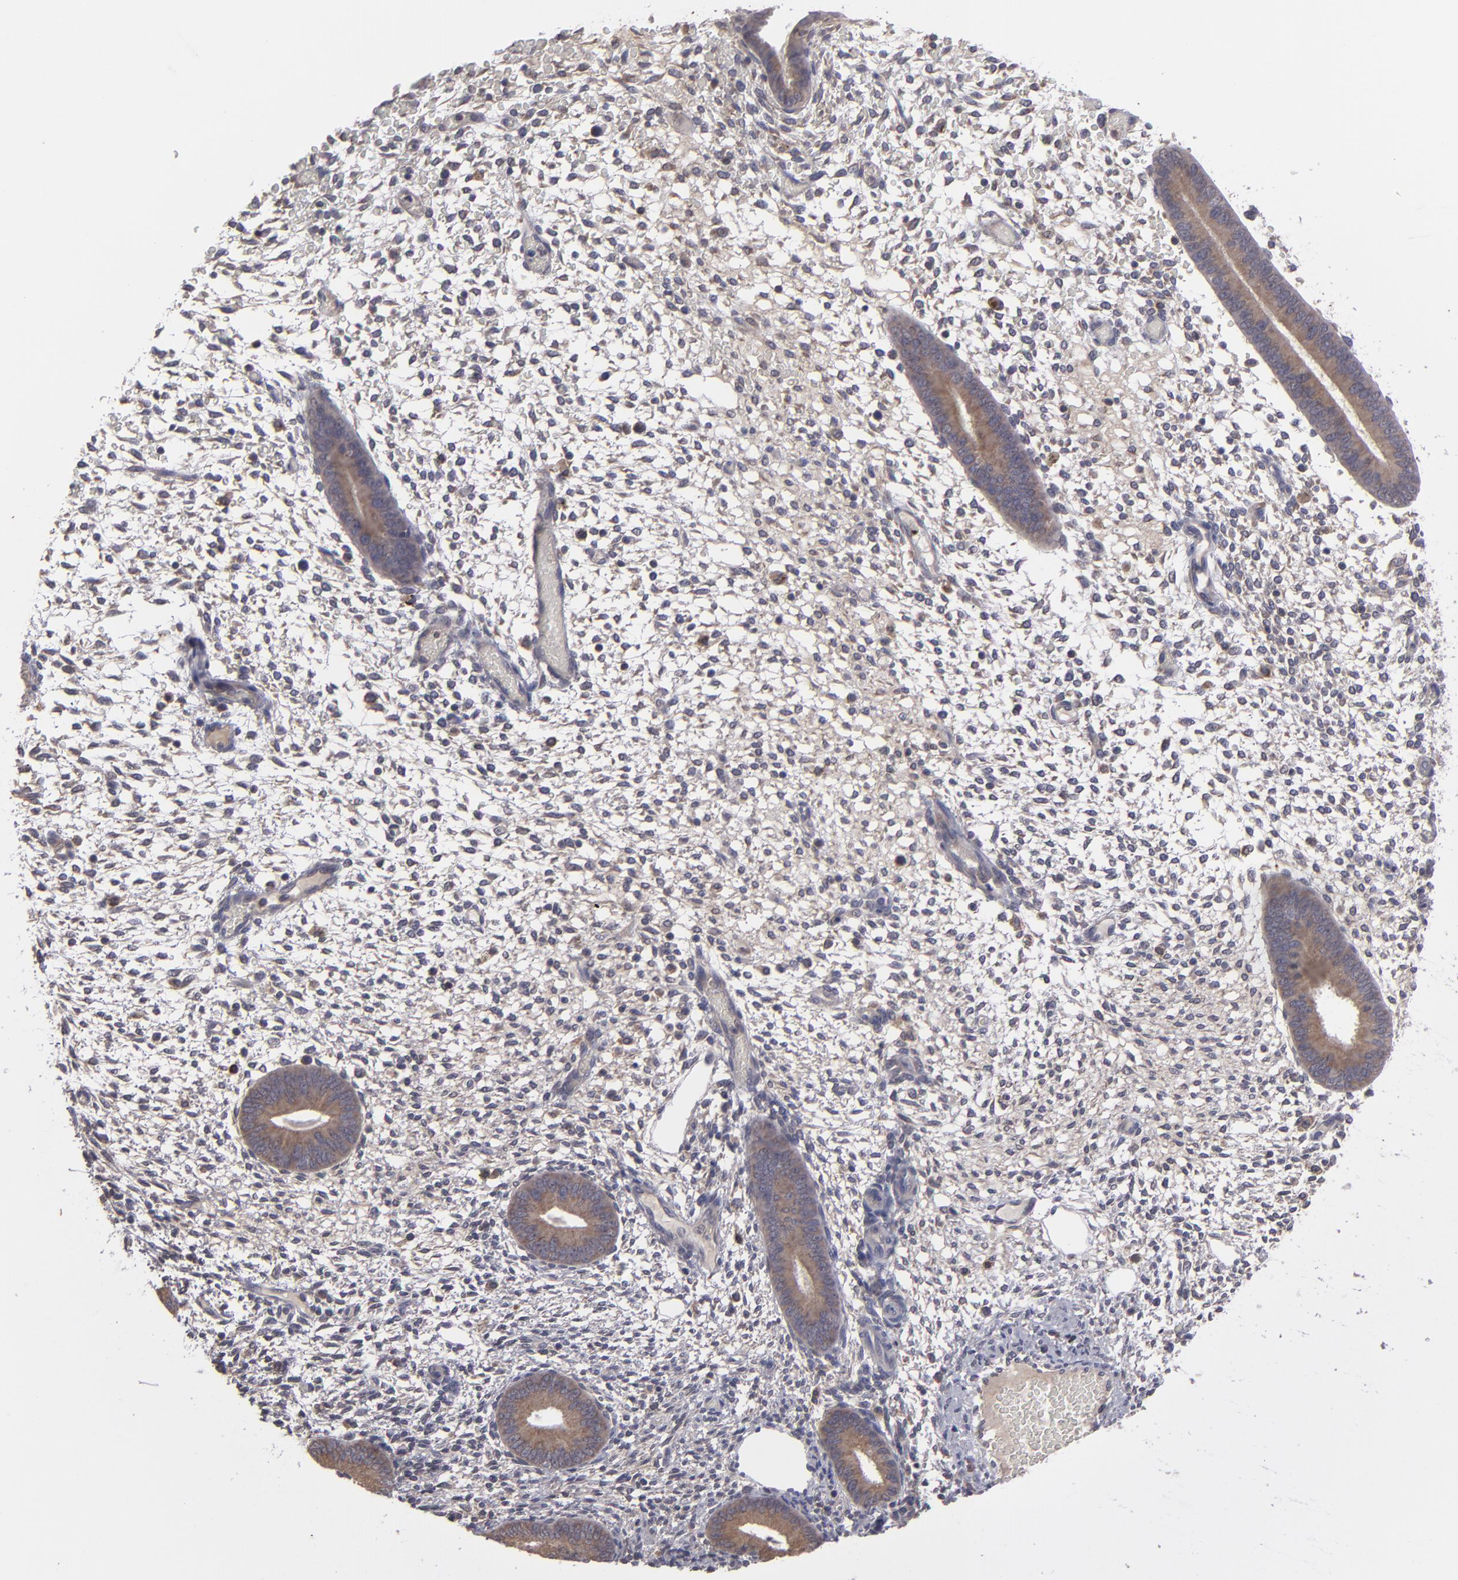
{"staining": {"intensity": "moderate", "quantity": "<25%", "location": "cytoplasmic/membranous"}, "tissue": "endometrium", "cell_type": "Cells in endometrial stroma", "image_type": "normal", "snomed": [{"axis": "morphology", "description": "Normal tissue, NOS"}, {"axis": "topography", "description": "Endometrium"}], "caption": "Immunohistochemical staining of benign endometrium exhibits <25% levels of moderate cytoplasmic/membranous protein staining in about <25% of cells in endometrial stroma.", "gene": "IL12A", "patient": {"sex": "female", "age": 42}}